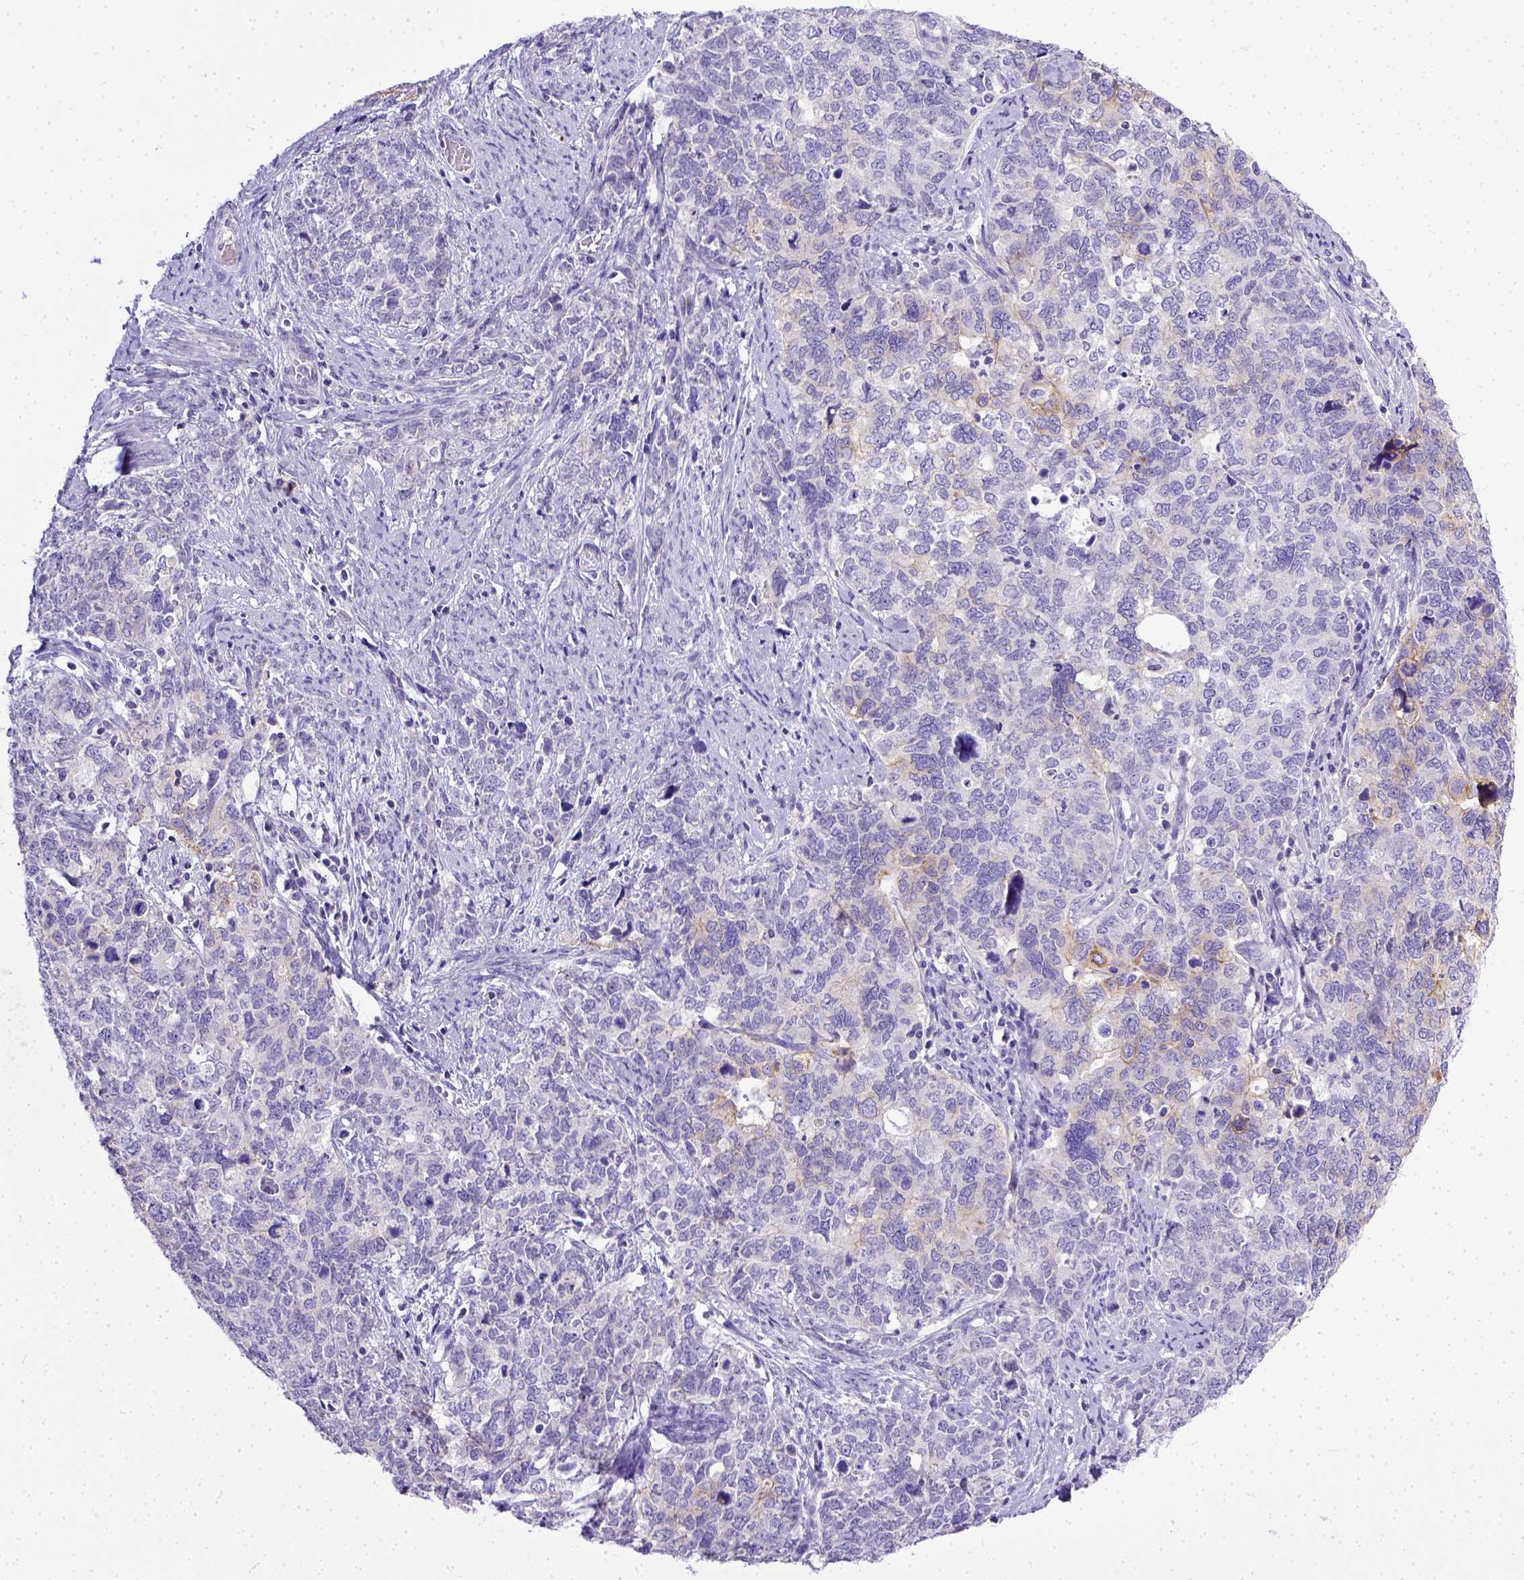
{"staining": {"intensity": "negative", "quantity": "none", "location": "none"}, "tissue": "cervical cancer", "cell_type": "Tumor cells", "image_type": "cancer", "snomed": [{"axis": "morphology", "description": "Squamous cell carcinoma, NOS"}, {"axis": "topography", "description": "Cervix"}], "caption": "Immunohistochemistry (IHC) of human cervical cancer shows no staining in tumor cells. (DAB IHC, high magnification).", "gene": "BTN1A1", "patient": {"sex": "female", "age": 63}}